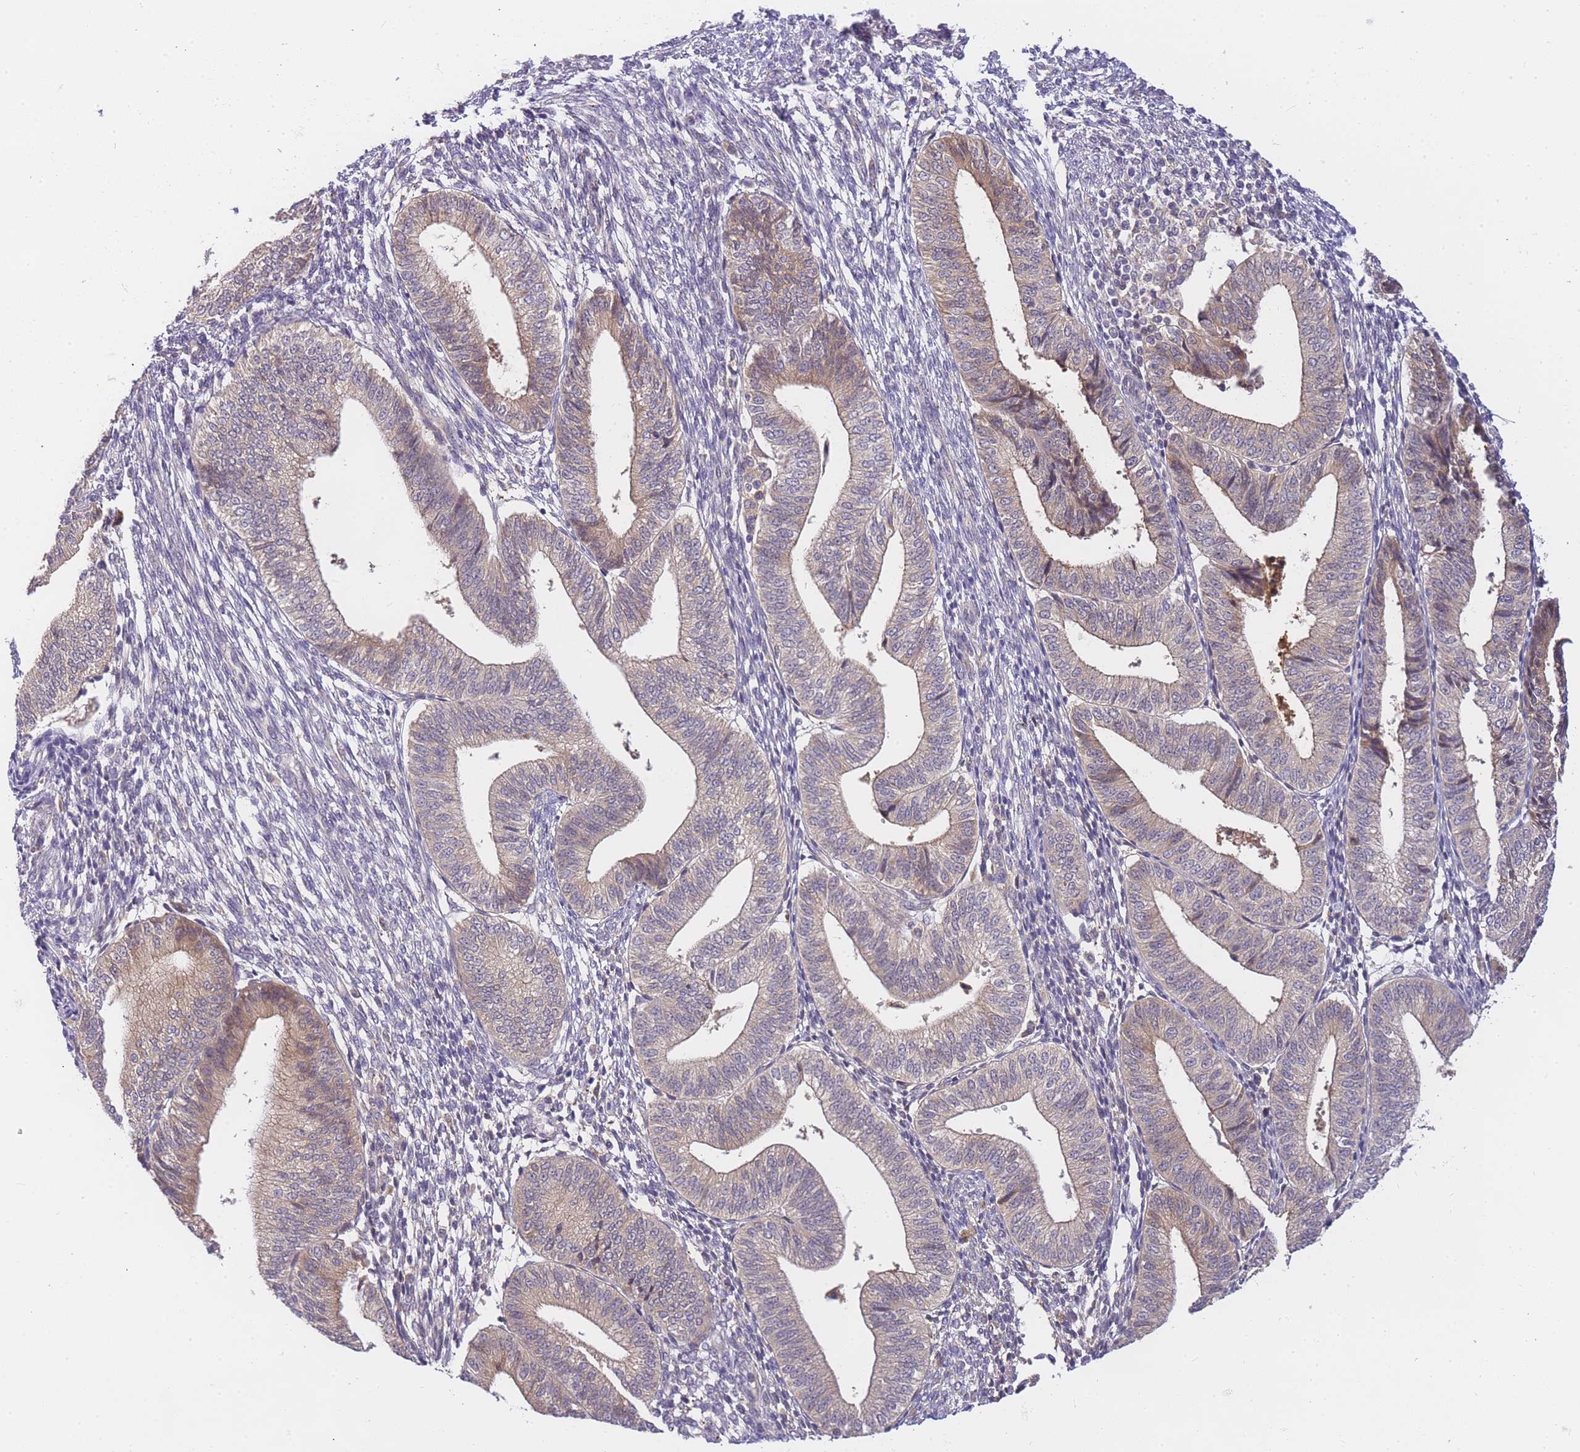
{"staining": {"intensity": "negative", "quantity": "none", "location": "none"}, "tissue": "endometrium", "cell_type": "Cells in endometrial stroma", "image_type": "normal", "snomed": [{"axis": "morphology", "description": "Normal tissue, NOS"}, {"axis": "topography", "description": "Endometrium"}], "caption": "High power microscopy histopathology image of an IHC photomicrograph of benign endometrium, revealing no significant staining in cells in endometrial stroma.", "gene": "ZNF577", "patient": {"sex": "female", "age": 34}}